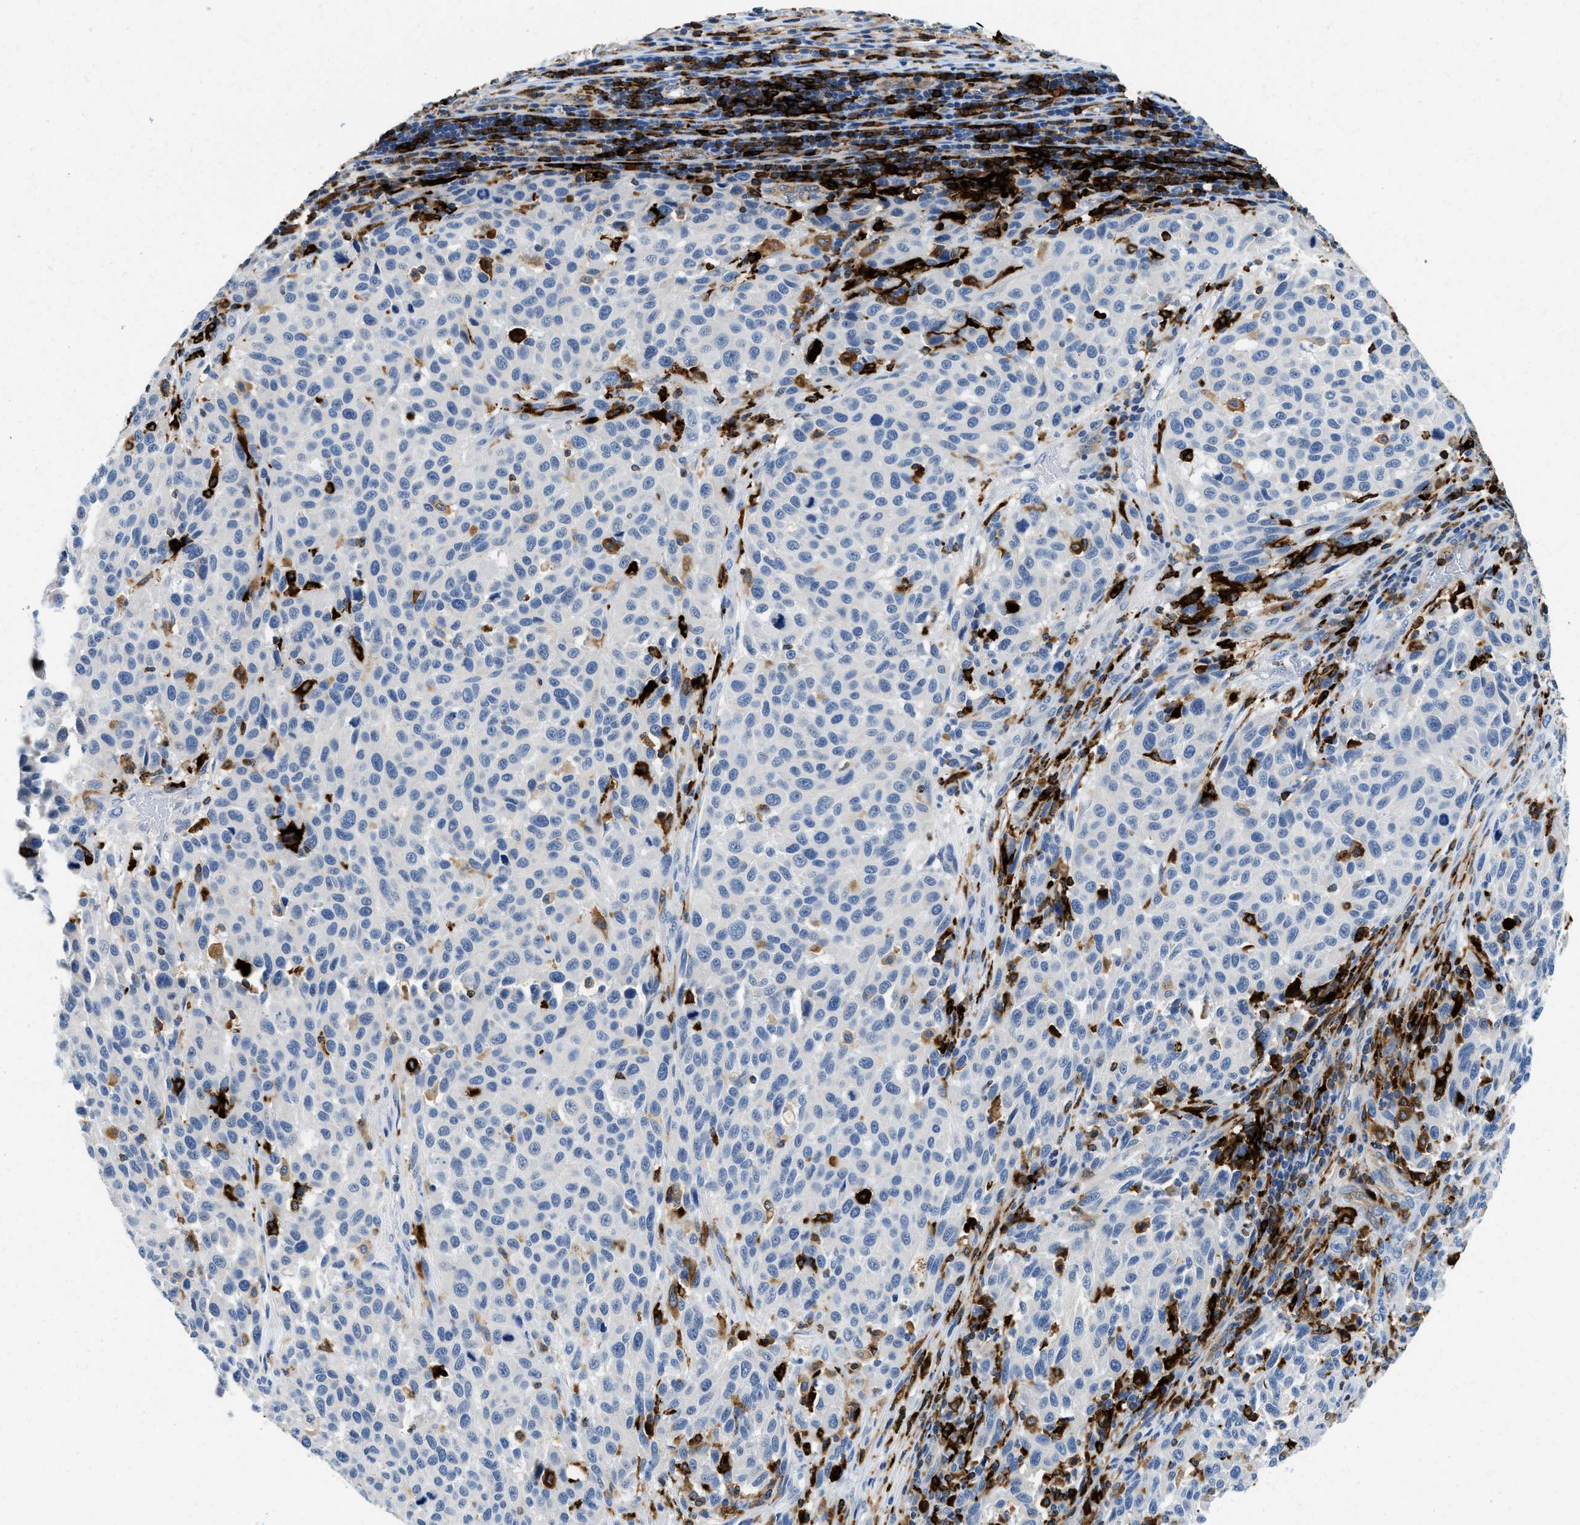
{"staining": {"intensity": "negative", "quantity": "none", "location": "none"}, "tissue": "melanoma", "cell_type": "Tumor cells", "image_type": "cancer", "snomed": [{"axis": "morphology", "description": "Malignant melanoma, Metastatic site"}, {"axis": "topography", "description": "Lymph node"}], "caption": "Tumor cells show no significant expression in malignant melanoma (metastatic site).", "gene": "CD226", "patient": {"sex": "male", "age": 61}}